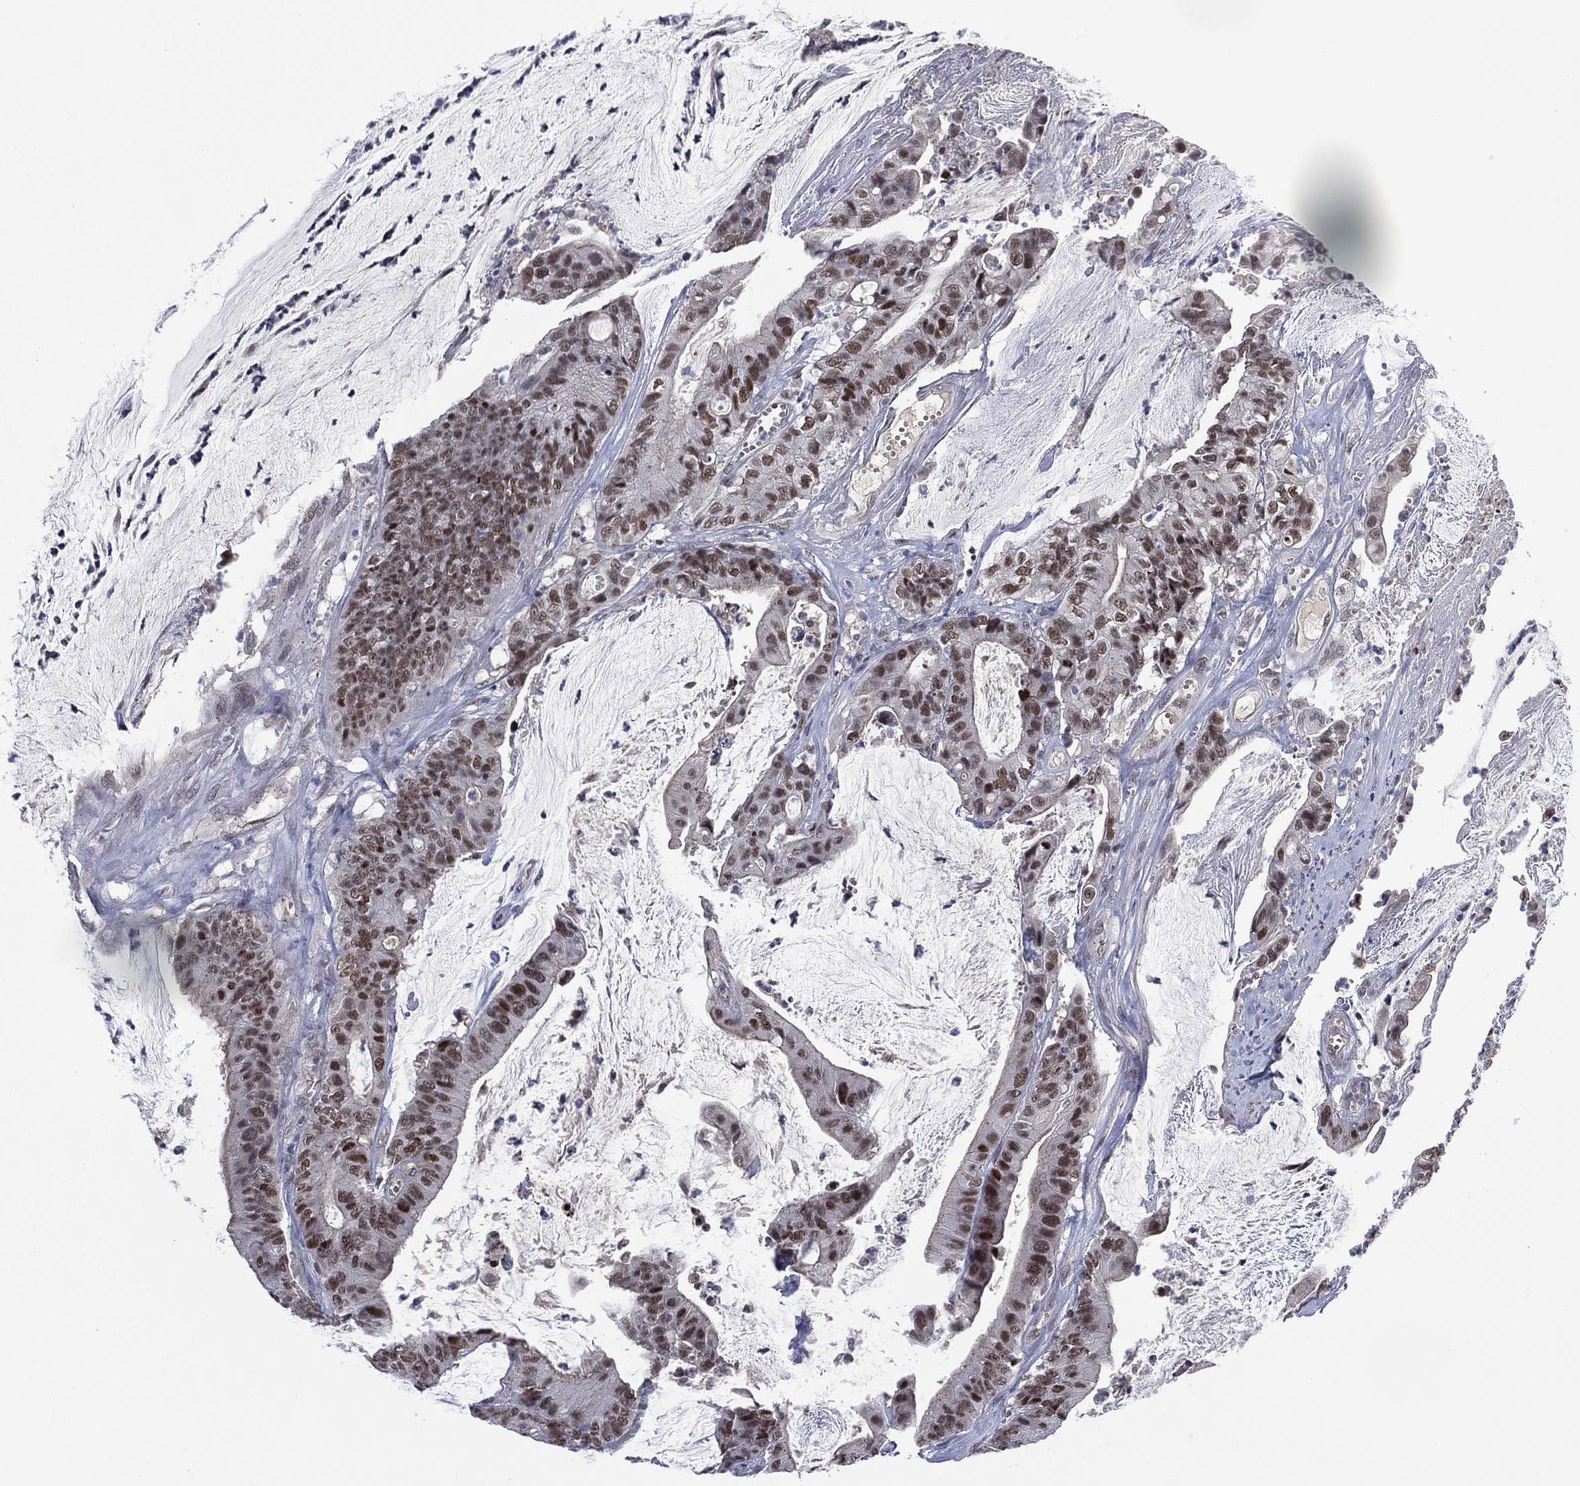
{"staining": {"intensity": "strong", "quantity": "<25%", "location": "nuclear"}, "tissue": "colorectal cancer", "cell_type": "Tumor cells", "image_type": "cancer", "snomed": [{"axis": "morphology", "description": "Adenocarcinoma, NOS"}, {"axis": "topography", "description": "Colon"}], "caption": "Colorectal adenocarcinoma stained for a protein (brown) displays strong nuclear positive staining in about <25% of tumor cells.", "gene": "GSE1", "patient": {"sex": "female", "age": 69}}